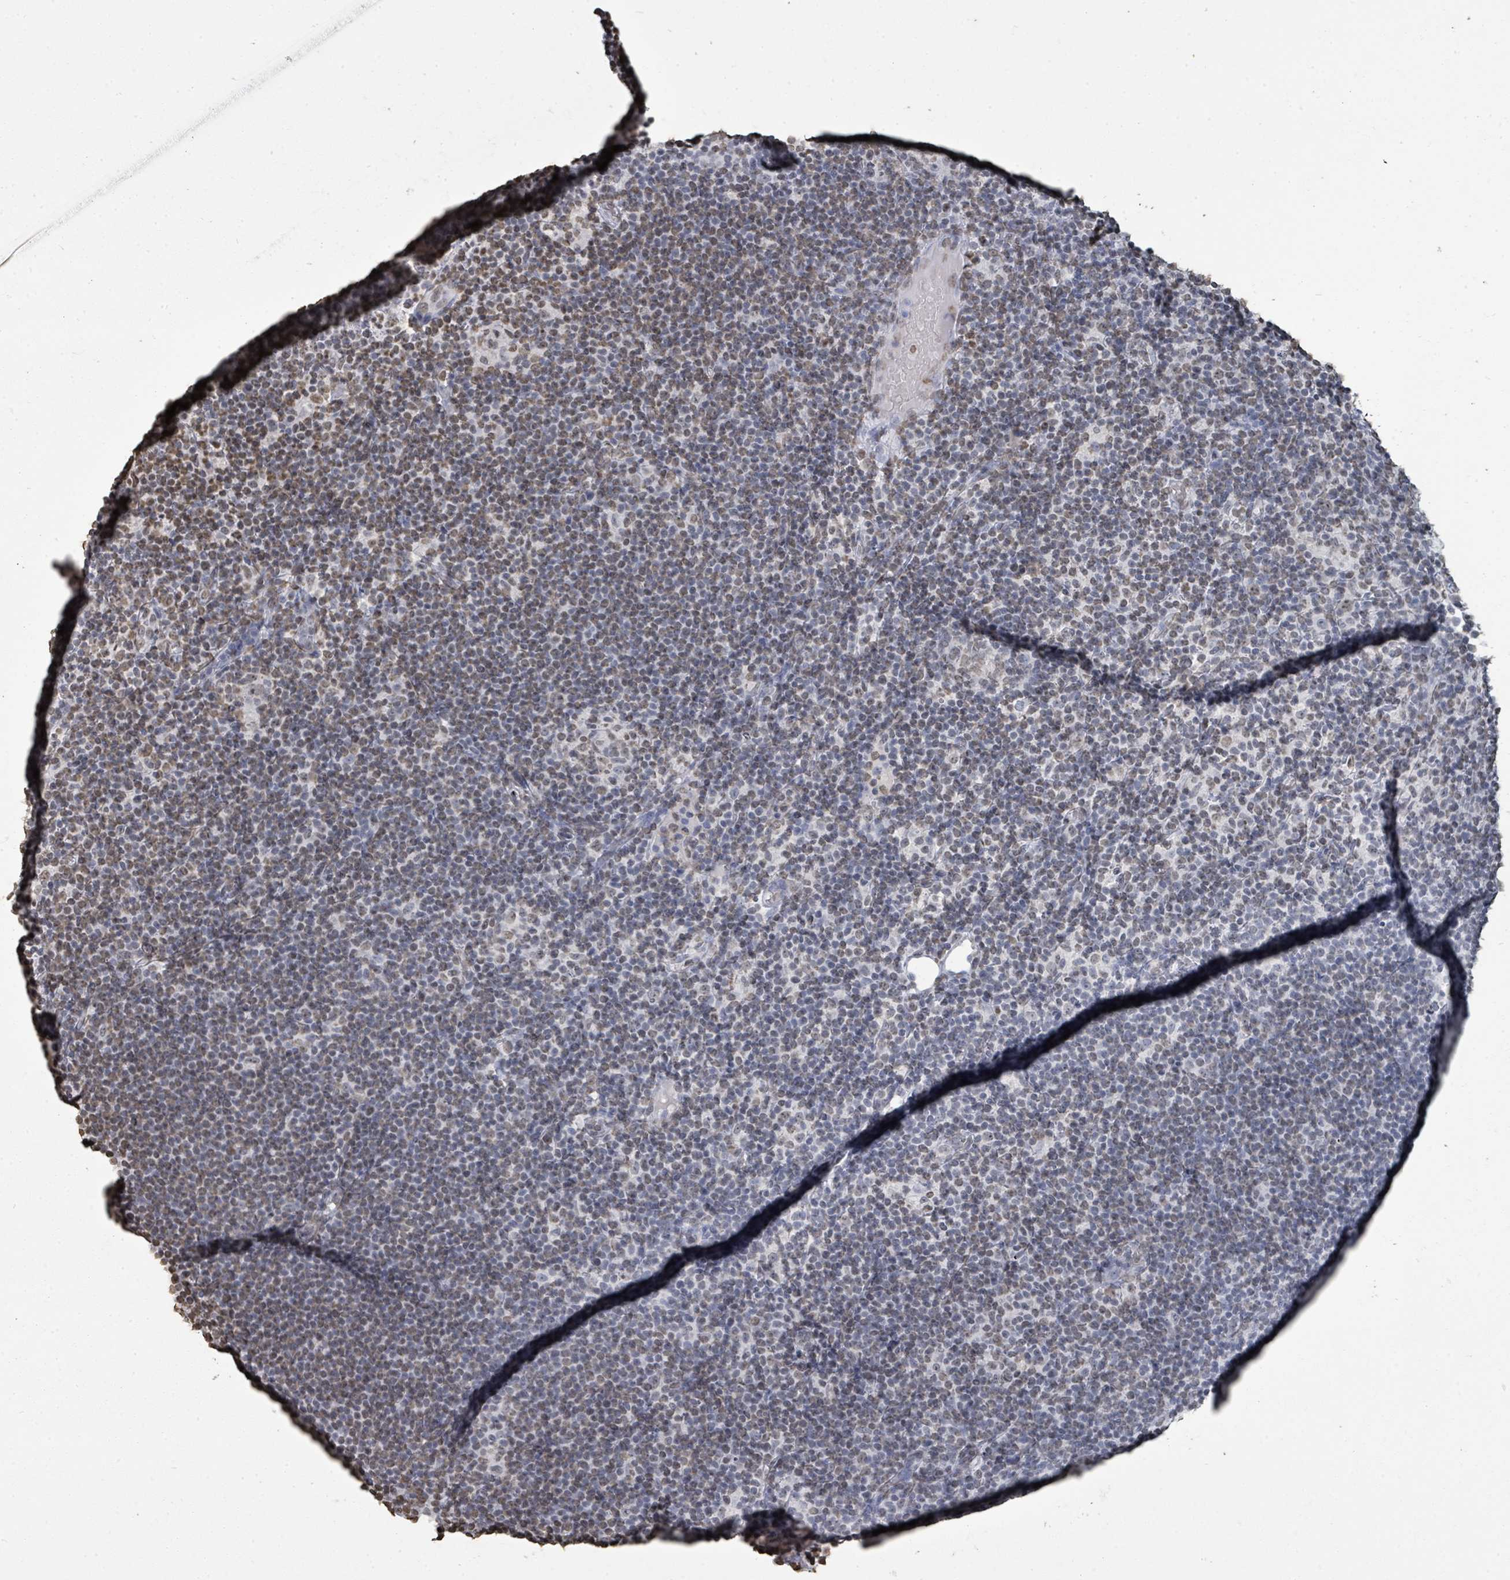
{"staining": {"intensity": "negative", "quantity": "none", "location": "none"}, "tissue": "lymphoma", "cell_type": "Tumor cells", "image_type": "cancer", "snomed": [{"axis": "morphology", "description": "Hodgkin's disease, NOS"}, {"axis": "topography", "description": "Lymph node"}], "caption": "Hodgkin's disease was stained to show a protein in brown. There is no significant staining in tumor cells.", "gene": "MRPS12", "patient": {"sex": "female", "age": 57}}